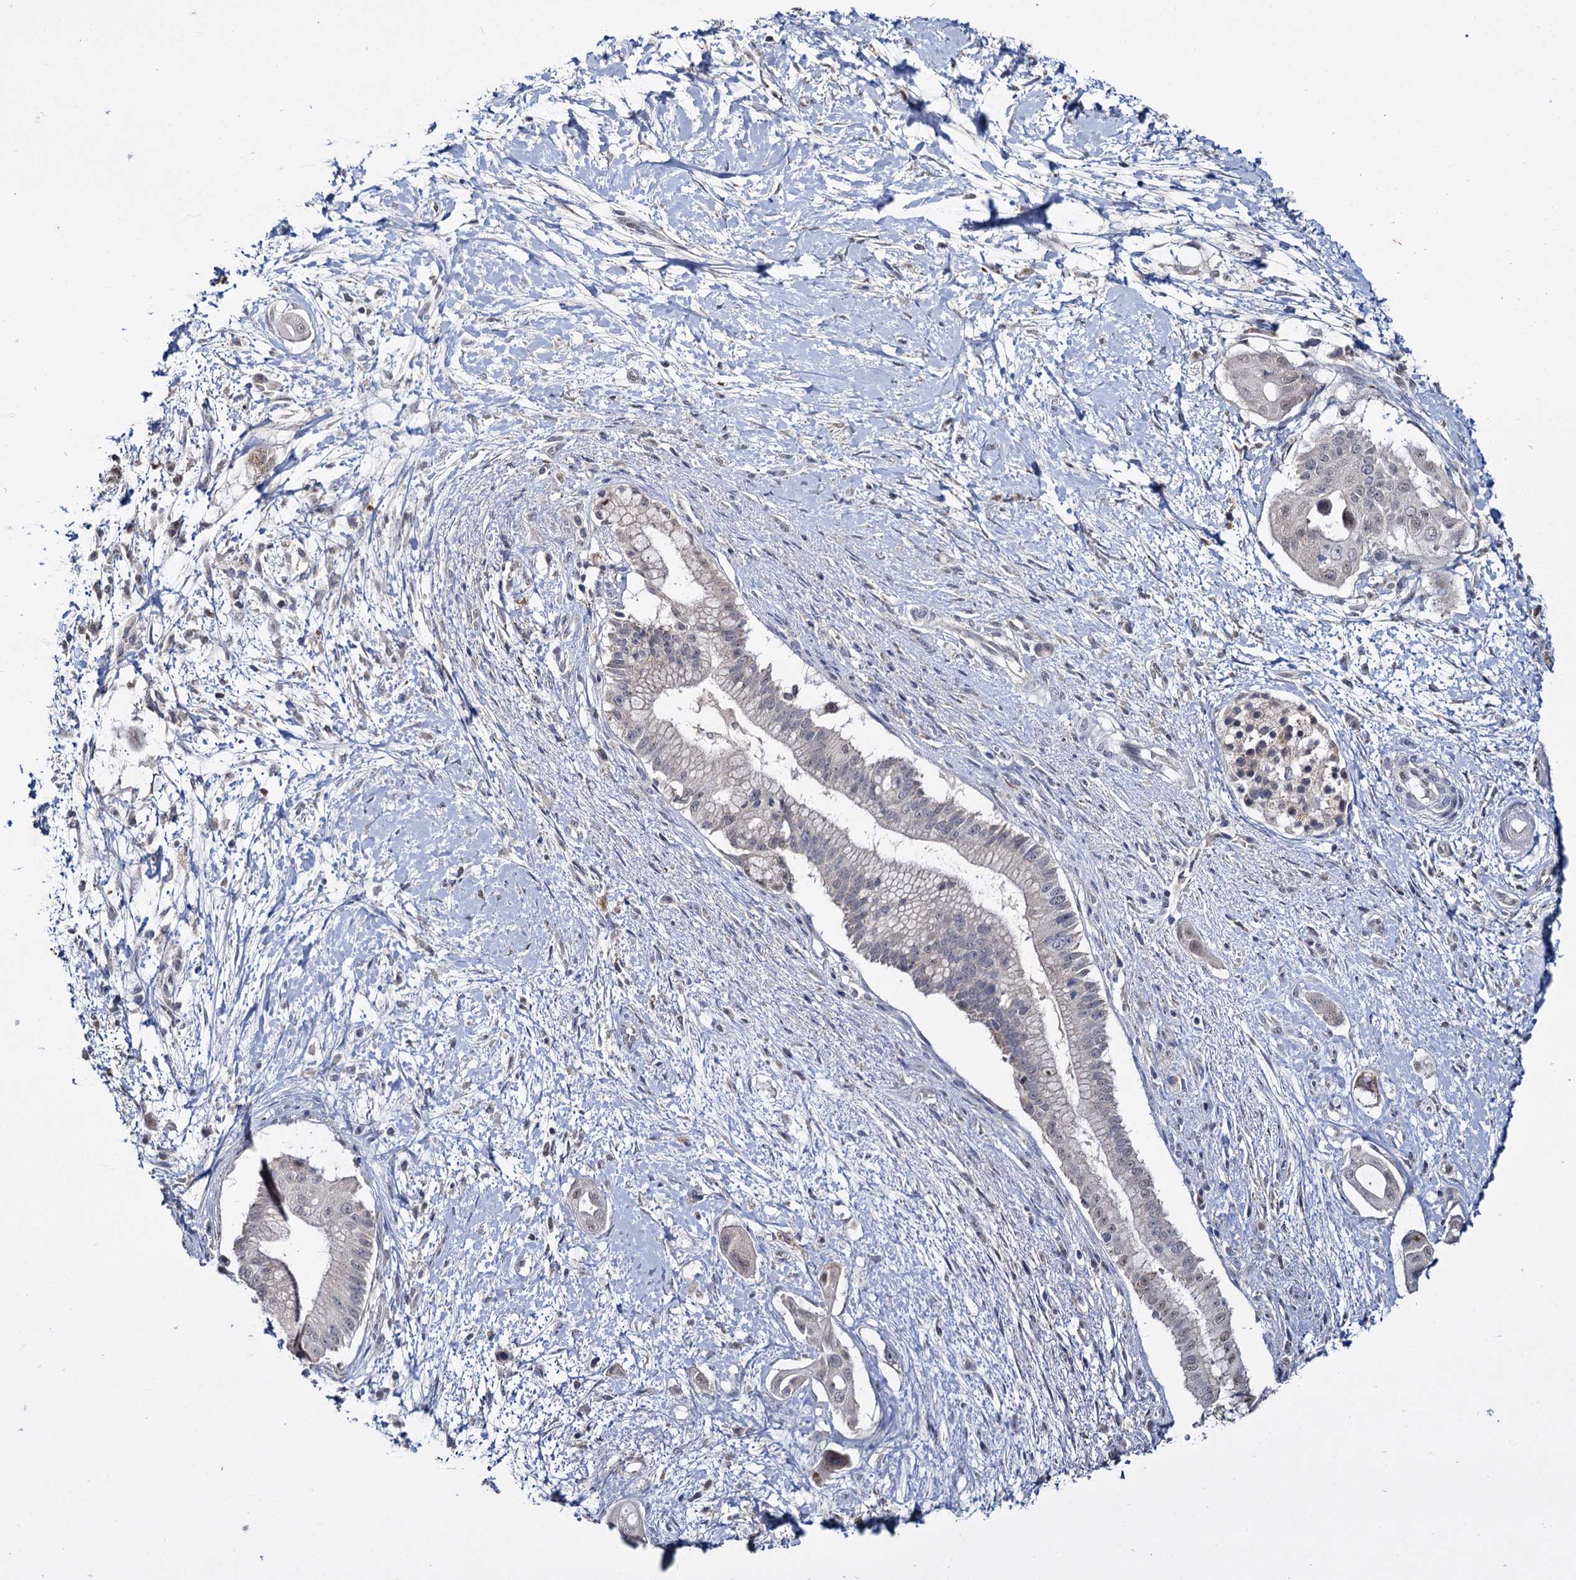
{"staining": {"intensity": "weak", "quantity": "<25%", "location": "cytoplasmic/membranous"}, "tissue": "pancreatic cancer", "cell_type": "Tumor cells", "image_type": "cancer", "snomed": [{"axis": "morphology", "description": "Adenocarcinoma, NOS"}, {"axis": "topography", "description": "Pancreas"}], "caption": "Tumor cells are negative for protein expression in human adenocarcinoma (pancreatic). (DAB (3,3'-diaminobenzidine) immunohistochemistry, high magnification).", "gene": "RPUSD4", "patient": {"sex": "male", "age": 68}}